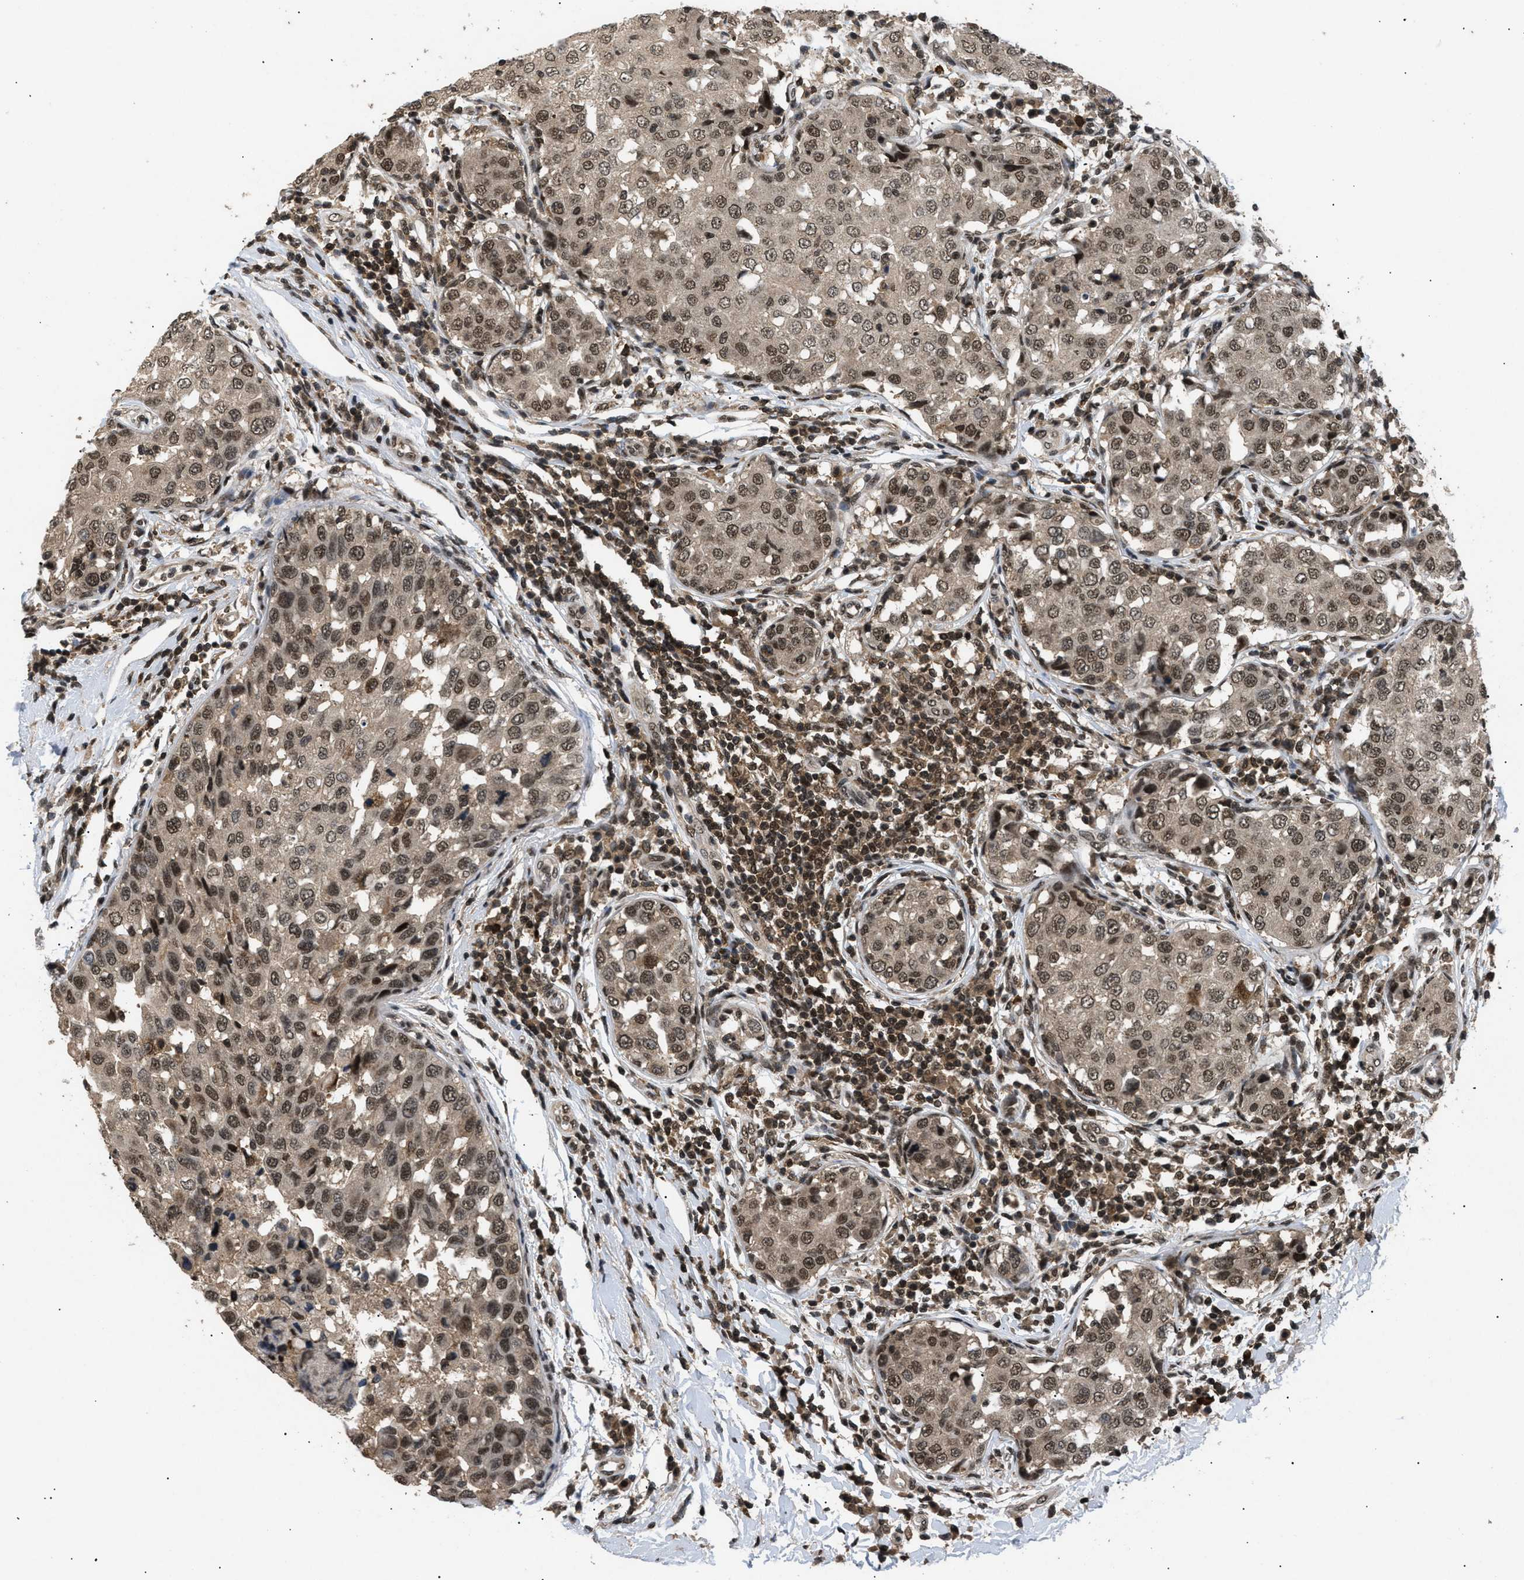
{"staining": {"intensity": "moderate", "quantity": ">75%", "location": "nuclear"}, "tissue": "breast cancer", "cell_type": "Tumor cells", "image_type": "cancer", "snomed": [{"axis": "morphology", "description": "Duct carcinoma"}, {"axis": "topography", "description": "Breast"}], "caption": "This photomicrograph reveals immunohistochemistry (IHC) staining of breast cancer (invasive ductal carcinoma), with medium moderate nuclear positivity in approximately >75% of tumor cells.", "gene": "RBM5", "patient": {"sex": "female", "age": 27}}